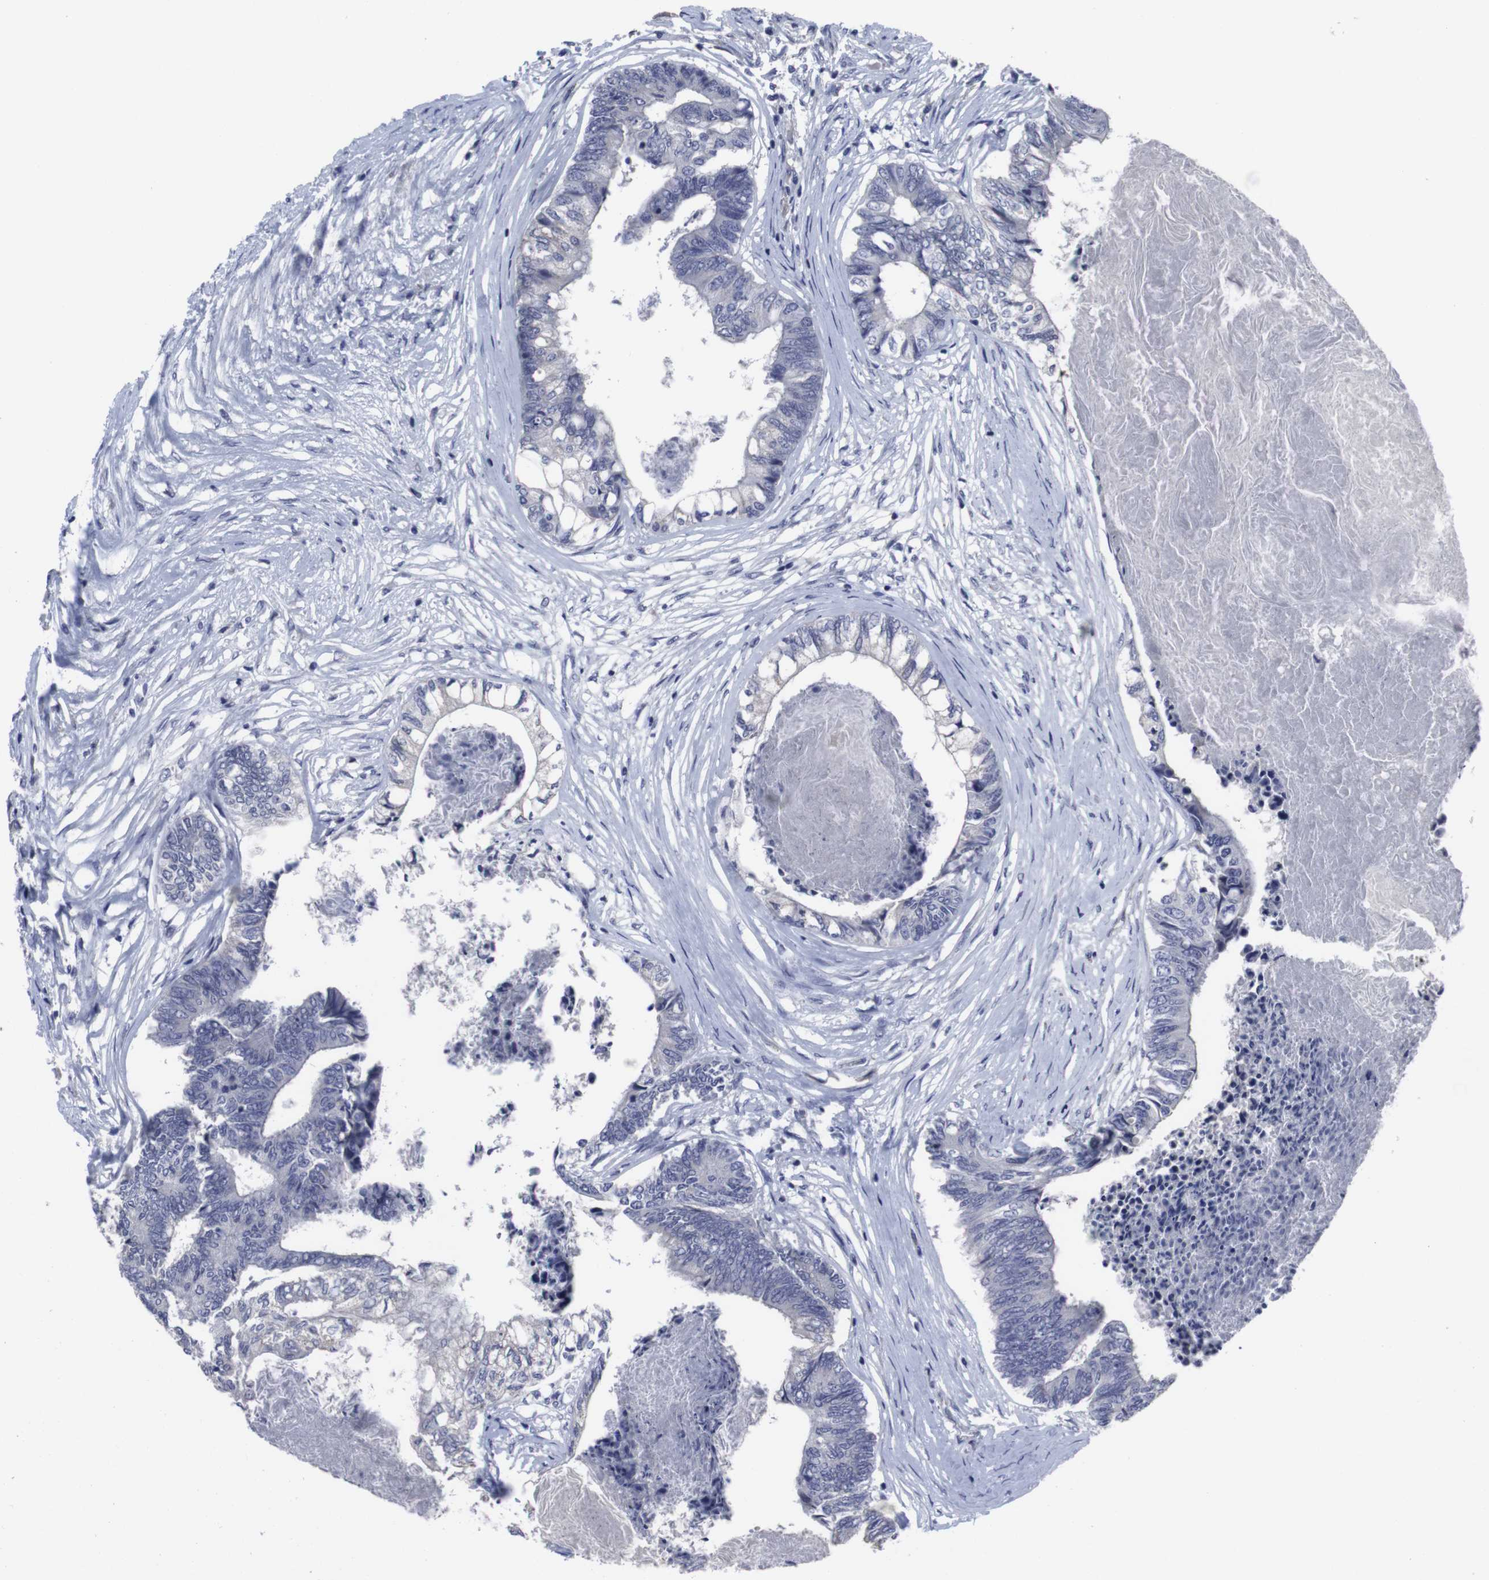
{"staining": {"intensity": "negative", "quantity": "none", "location": "none"}, "tissue": "colorectal cancer", "cell_type": "Tumor cells", "image_type": "cancer", "snomed": [{"axis": "morphology", "description": "Adenocarcinoma, NOS"}, {"axis": "topography", "description": "Rectum"}], "caption": "Immunohistochemical staining of human adenocarcinoma (colorectal) demonstrates no significant positivity in tumor cells. Nuclei are stained in blue.", "gene": "SNCG", "patient": {"sex": "male", "age": 63}}